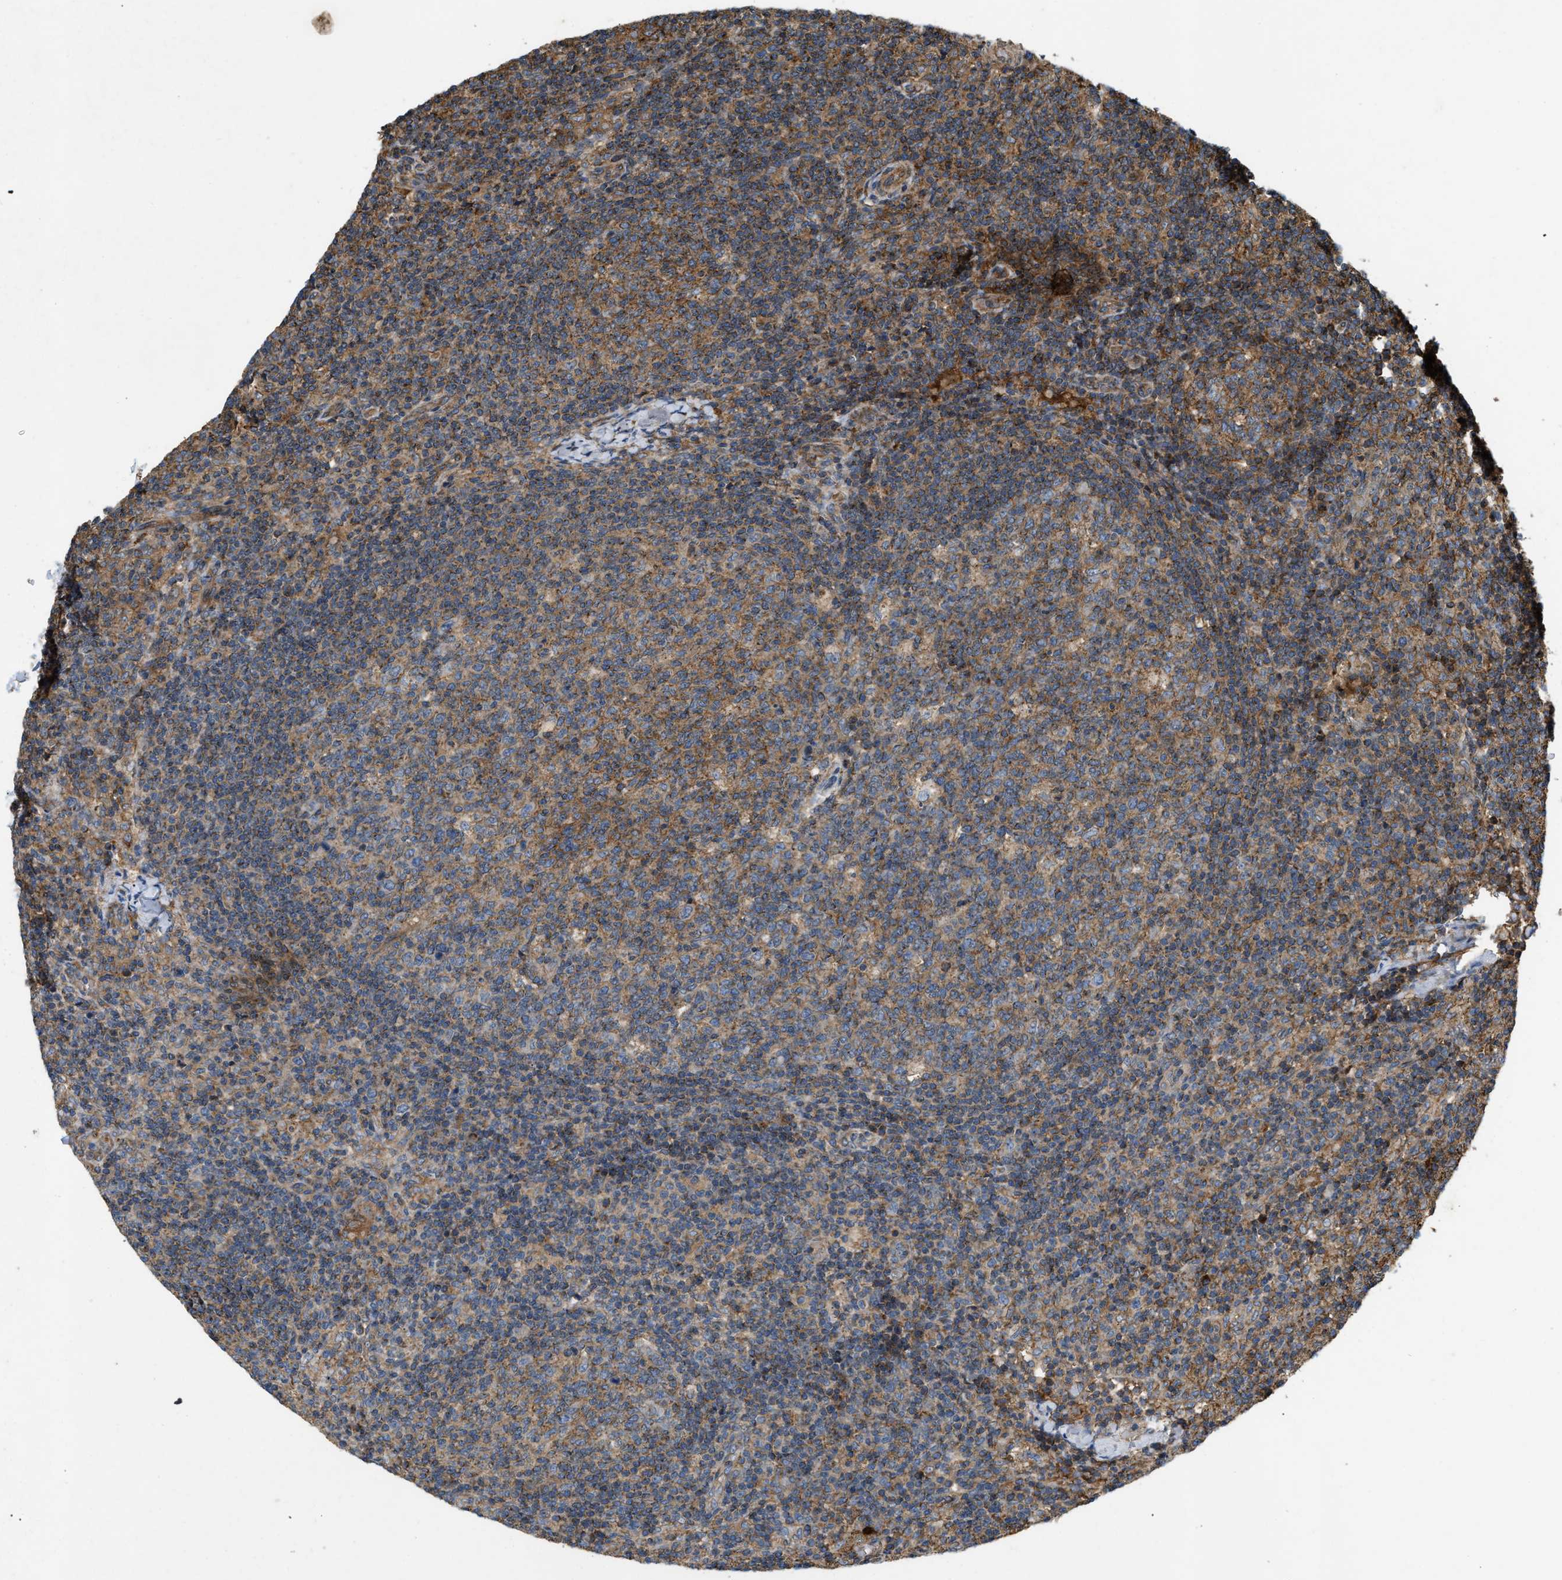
{"staining": {"intensity": "moderate", "quantity": "25%-75%", "location": "cytoplasmic/membranous"}, "tissue": "lymph node", "cell_type": "Germinal center cells", "image_type": "normal", "snomed": [{"axis": "morphology", "description": "Normal tissue, NOS"}, {"axis": "morphology", "description": "Inflammation, NOS"}, {"axis": "topography", "description": "Lymph node"}], "caption": "This is an image of immunohistochemistry staining of benign lymph node, which shows moderate staining in the cytoplasmic/membranous of germinal center cells.", "gene": "GNB4", "patient": {"sex": "male", "age": 55}}